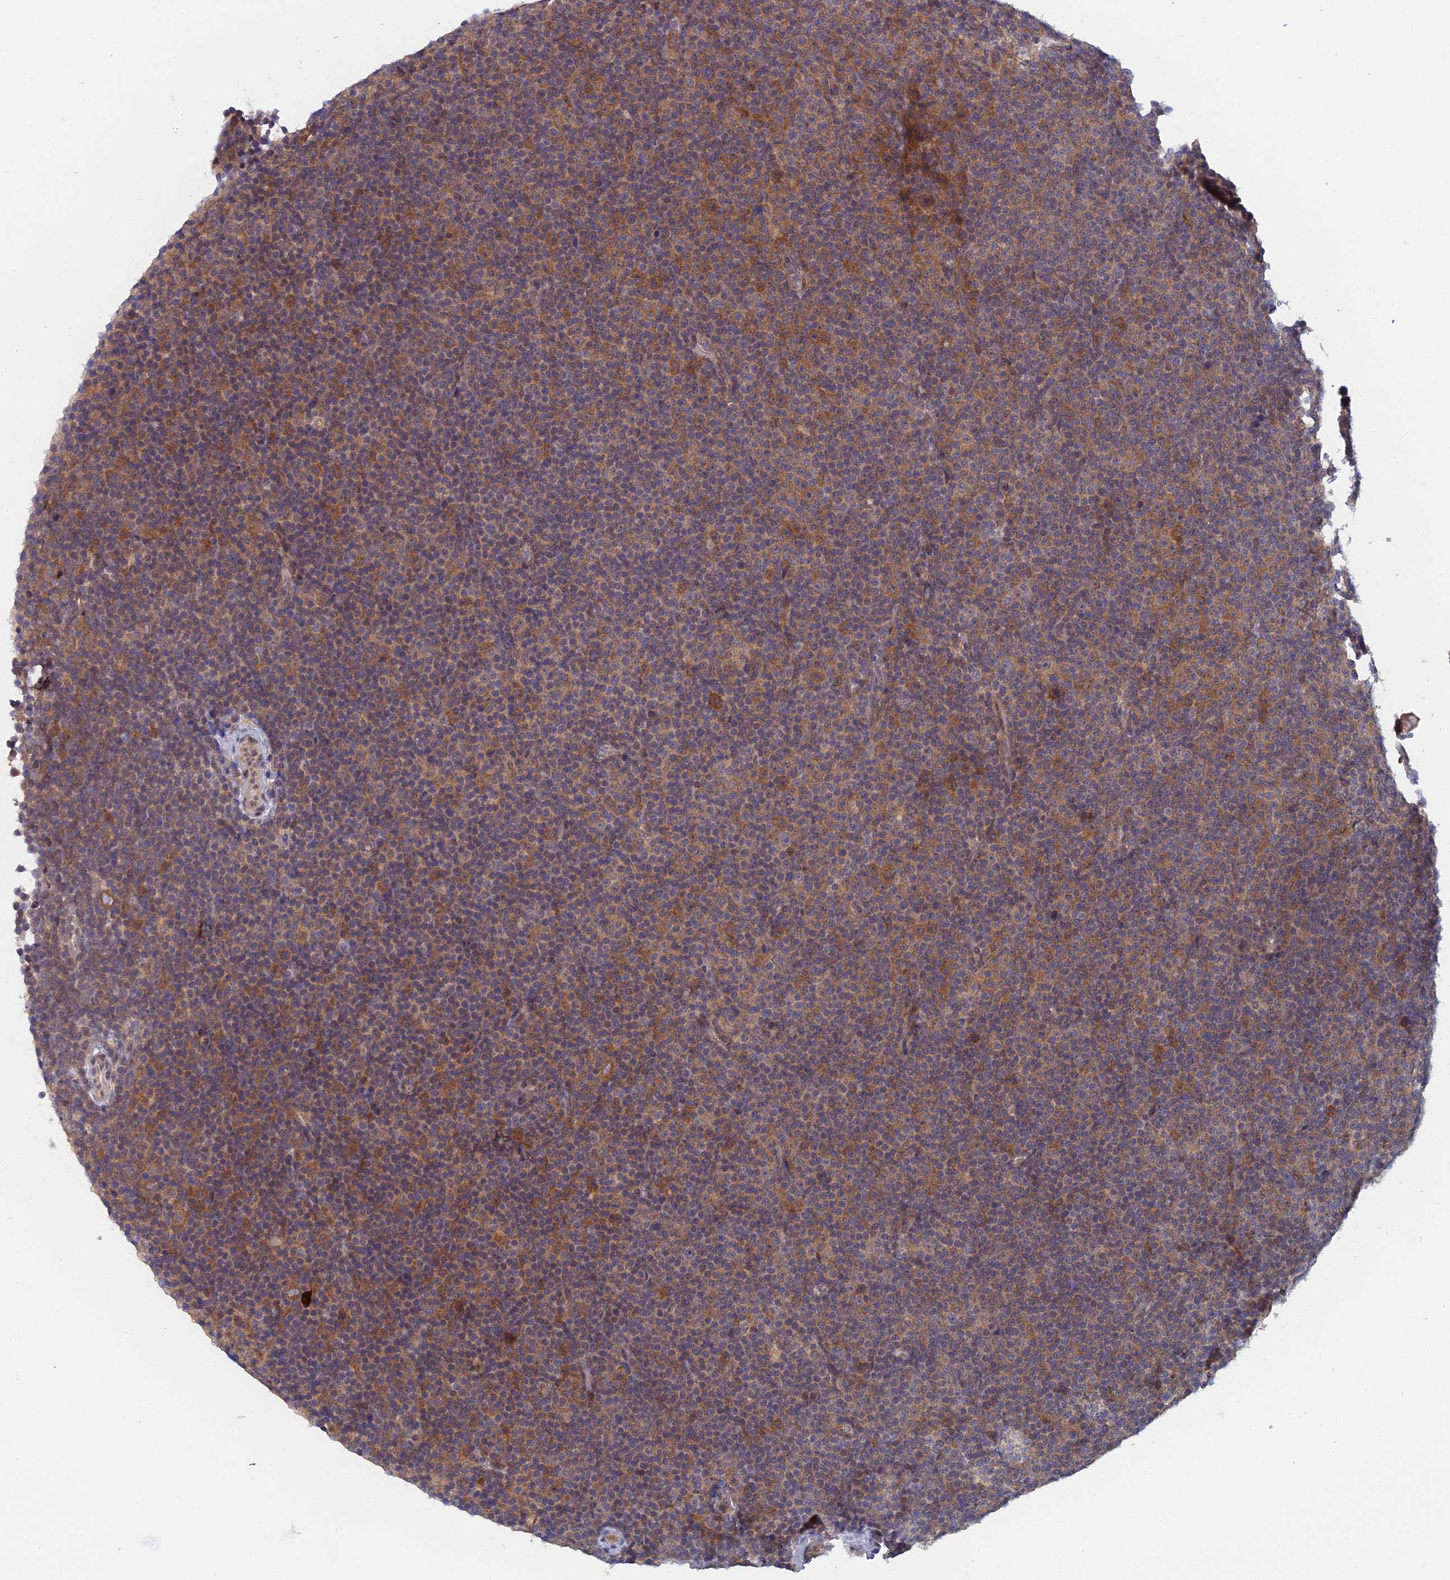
{"staining": {"intensity": "moderate", "quantity": "25%-75%", "location": "cytoplasmic/membranous"}, "tissue": "lymphoma", "cell_type": "Tumor cells", "image_type": "cancer", "snomed": [{"axis": "morphology", "description": "Malignant lymphoma, non-Hodgkin's type, Low grade"}, {"axis": "topography", "description": "Lymph node"}], "caption": "DAB immunohistochemical staining of human low-grade malignant lymphoma, non-Hodgkin's type exhibits moderate cytoplasmic/membranous protein expression in about 25%-75% of tumor cells. (DAB (3,3'-diaminobenzidine) IHC, brown staining for protein, blue staining for nuclei).", "gene": "SRA1", "patient": {"sex": "female", "age": 67}}